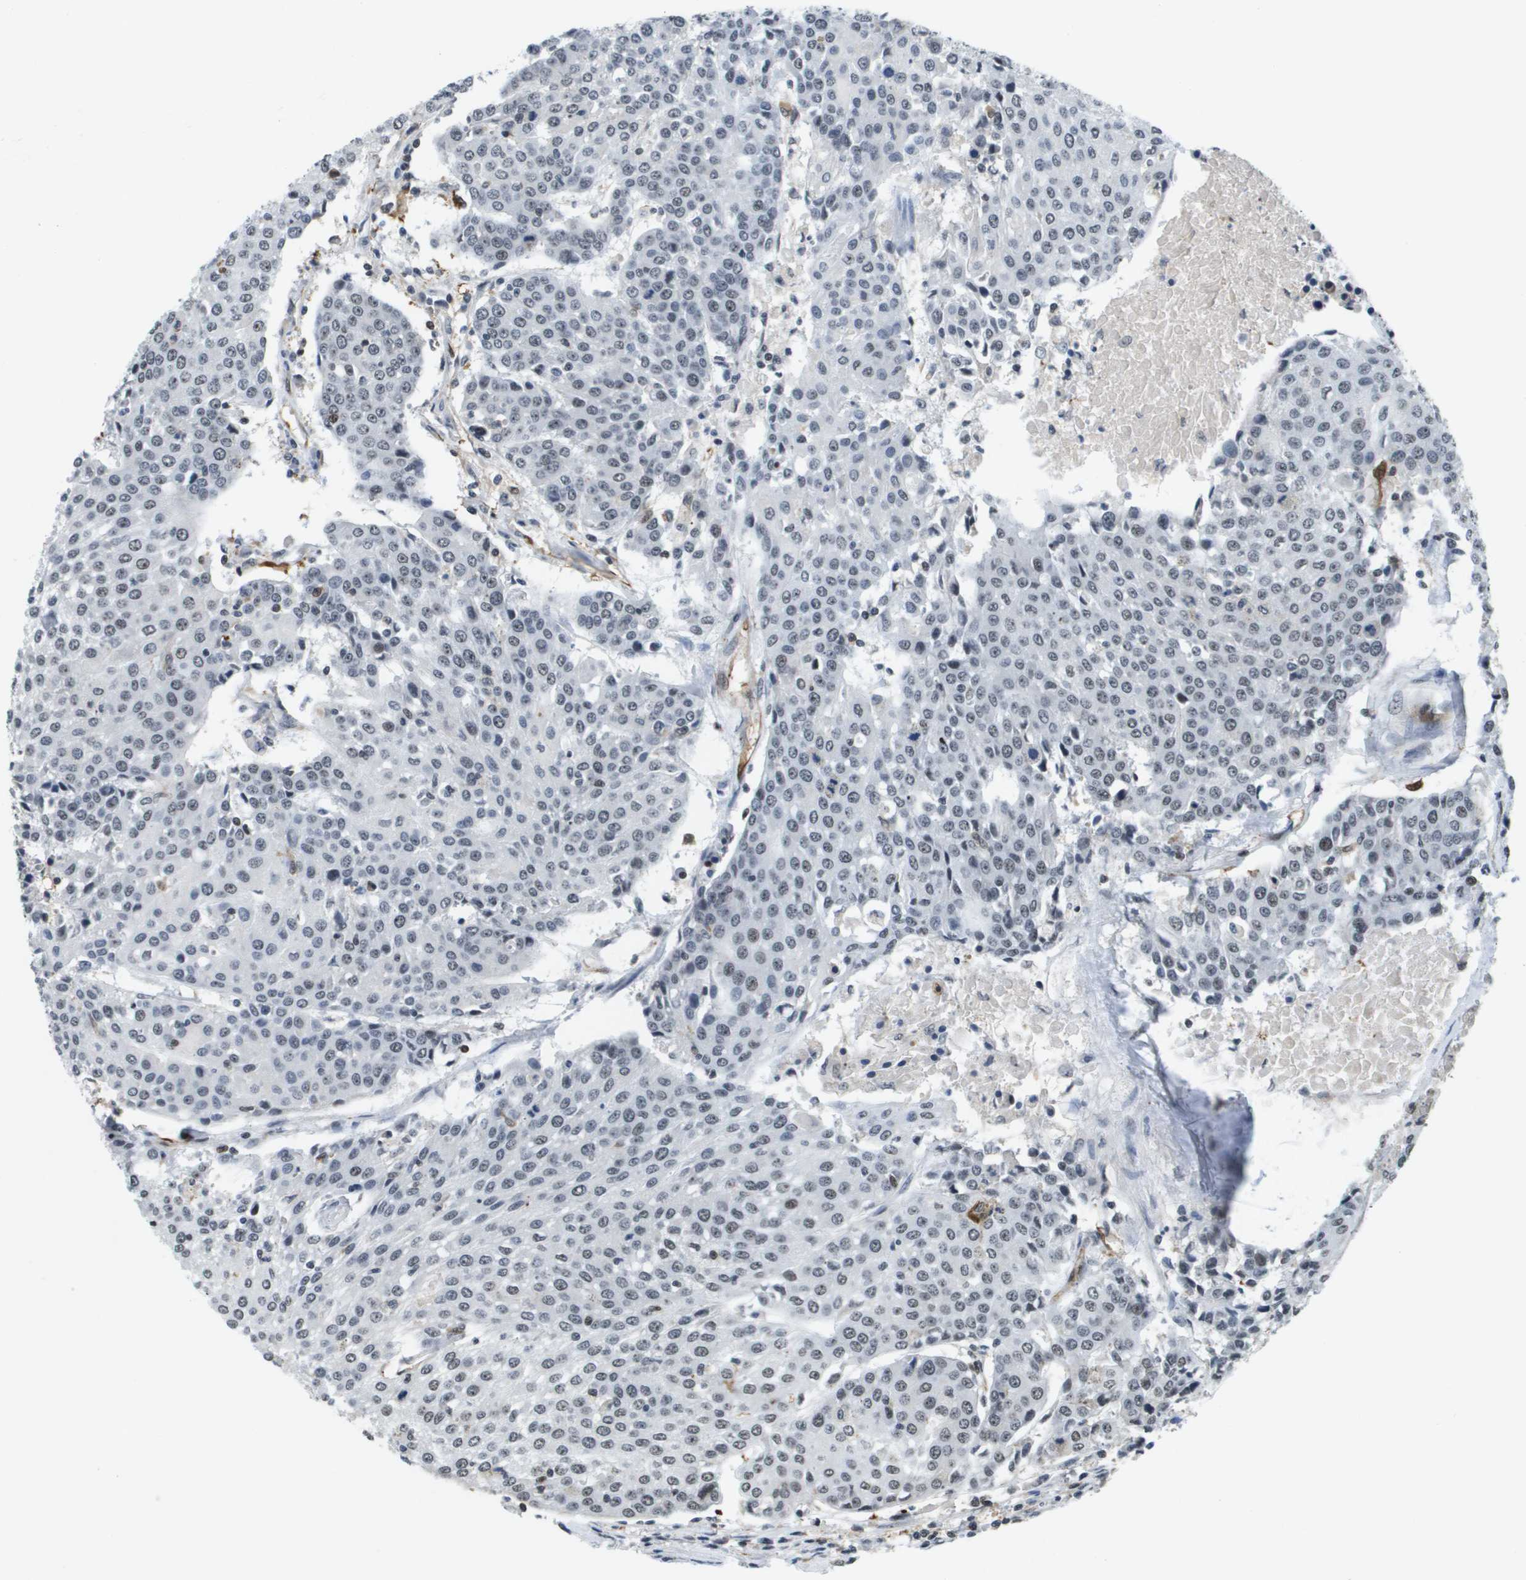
{"staining": {"intensity": "weak", "quantity": "<25%", "location": "nuclear"}, "tissue": "urothelial cancer", "cell_type": "Tumor cells", "image_type": "cancer", "snomed": [{"axis": "morphology", "description": "Urothelial carcinoma, High grade"}, {"axis": "topography", "description": "Urinary bladder"}], "caption": "The photomicrograph reveals no significant expression in tumor cells of high-grade urothelial carcinoma.", "gene": "EP400", "patient": {"sex": "female", "age": 85}}